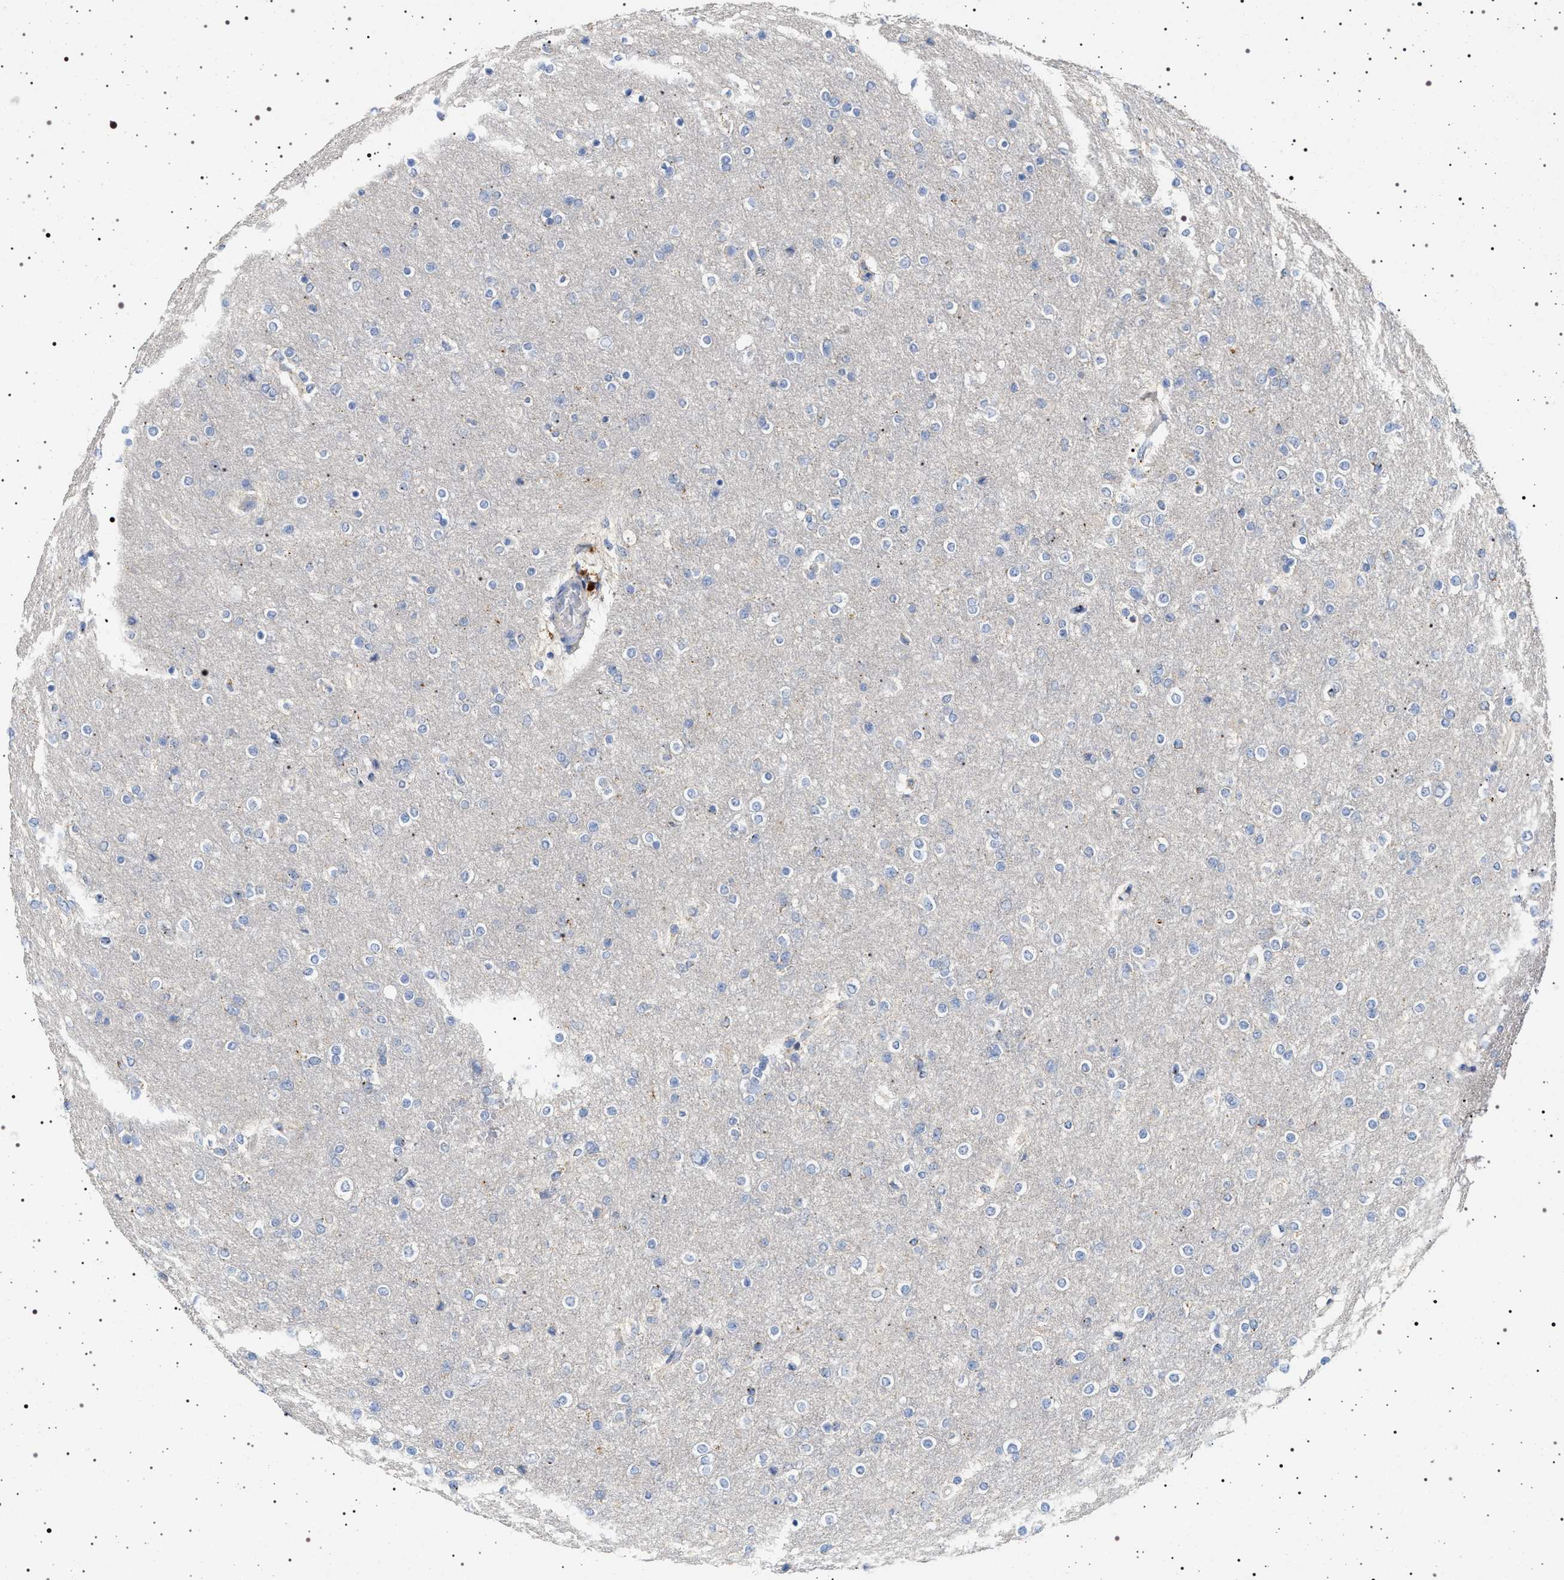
{"staining": {"intensity": "negative", "quantity": "none", "location": "none"}, "tissue": "glioma", "cell_type": "Tumor cells", "image_type": "cancer", "snomed": [{"axis": "morphology", "description": "Glioma, malignant, High grade"}, {"axis": "topography", "description": "Cerebral cortex"}], "caption": "A micrograph of human malignant high-grade glioma is negative for staining in tumor cells.", "gene": "NAALADL2", "patient": {"sex": "female", "age": 36}}